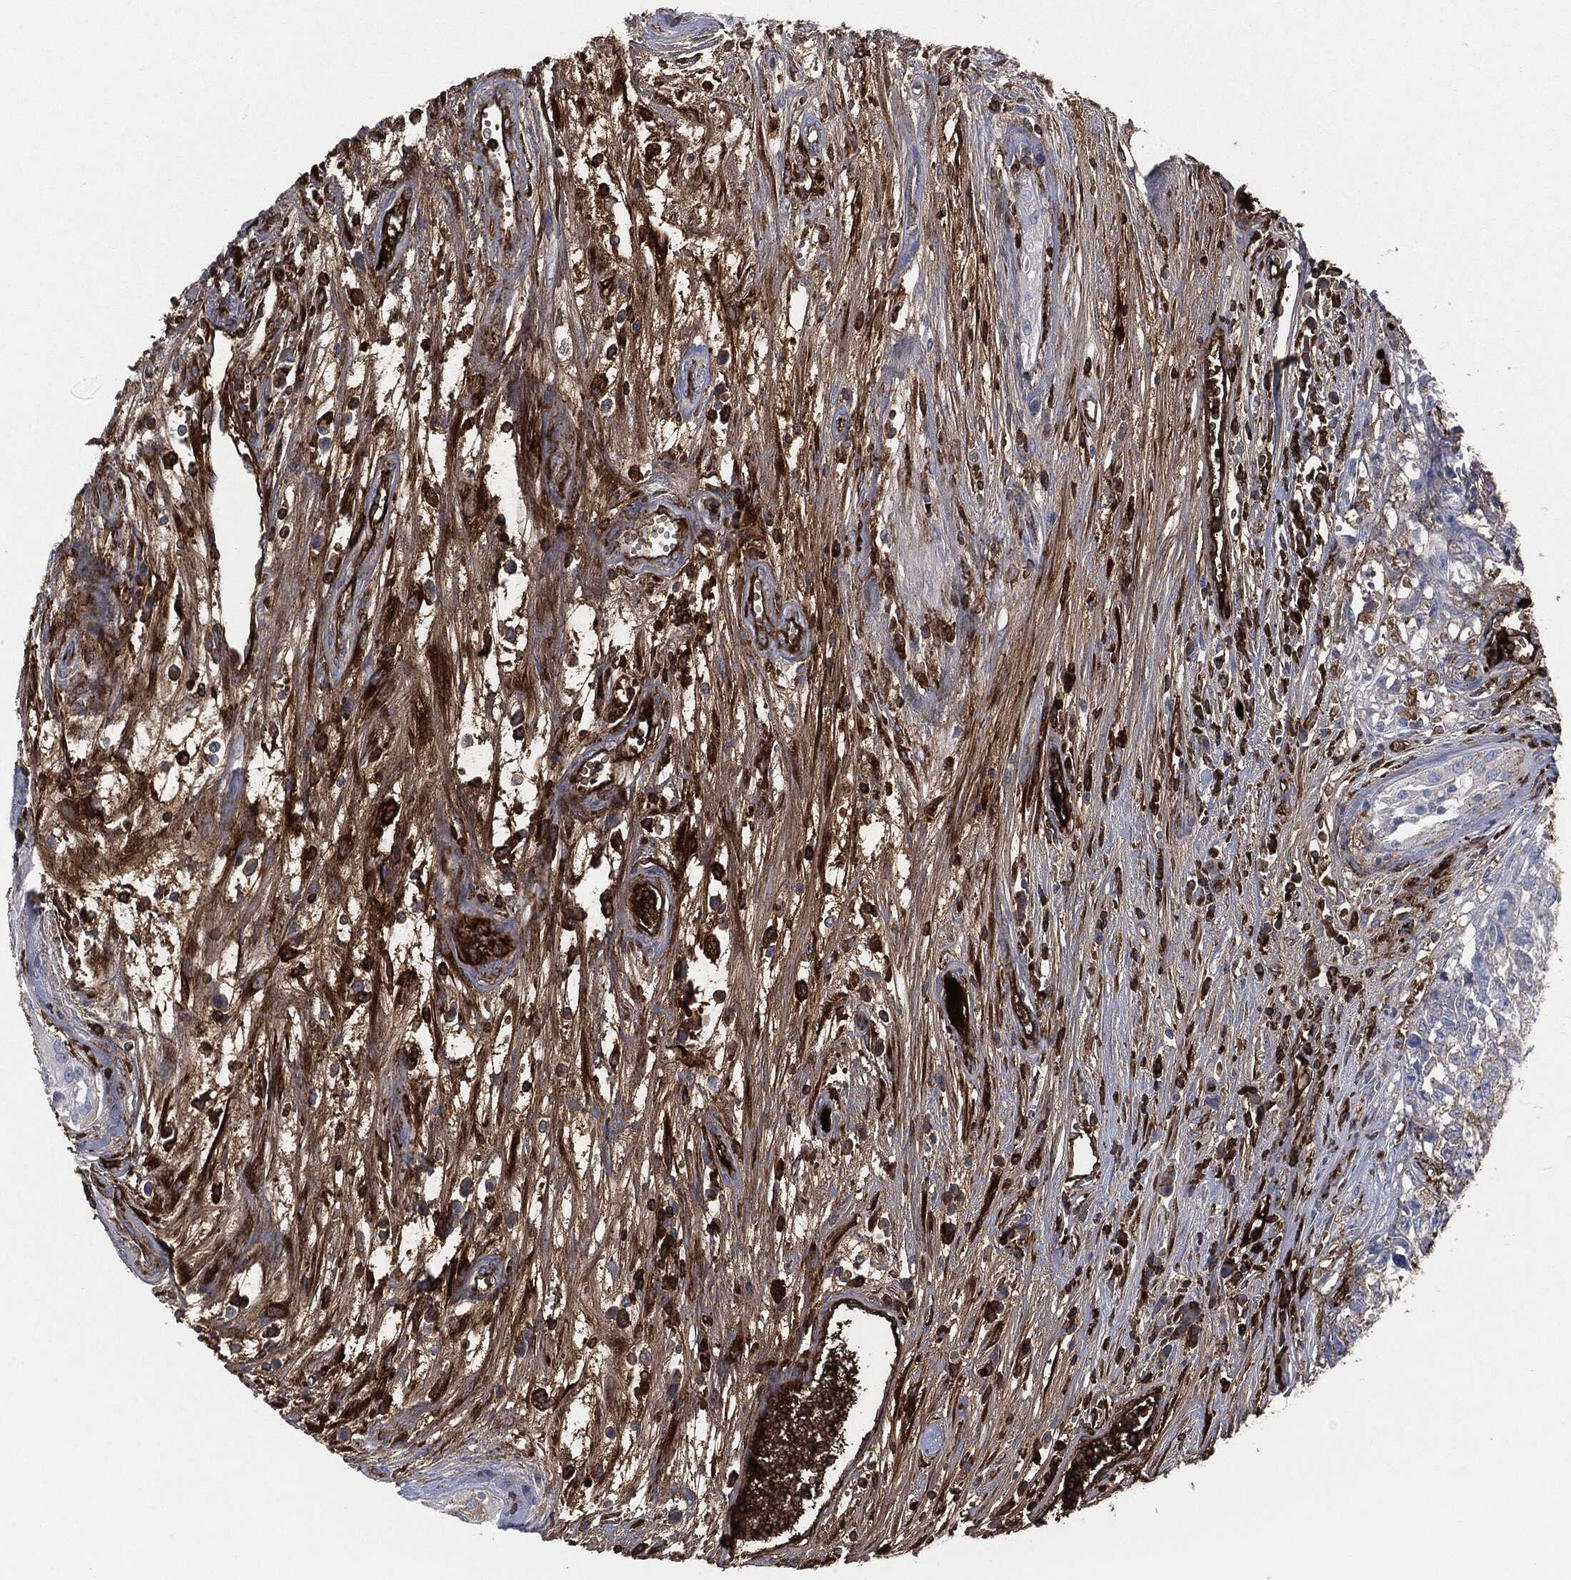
{"staining": {"intensity": "moderate", "quantity": "<25%", "location": "cytoplasmic/membranous"}, "tissue": "testis cancer", "cell_type": "Tumor cells", "image_type": "cancer", "snomed": [{"axis": "morphology", "description": "Seminoma, NOS"}, {"axis": "morphology", "description": "Carcinoma, Embryonal, NOS"}, {"axis": "topography", "description": "Testis"}], "caption": "Brown immunohistochemical staining in embryonal carcinoma (testis) displays moderate cytoplasmic/membranous positivity in about <25% of tumor cells.", "gene": "APOB", "patient": {"sex": "male", "age": 22}}